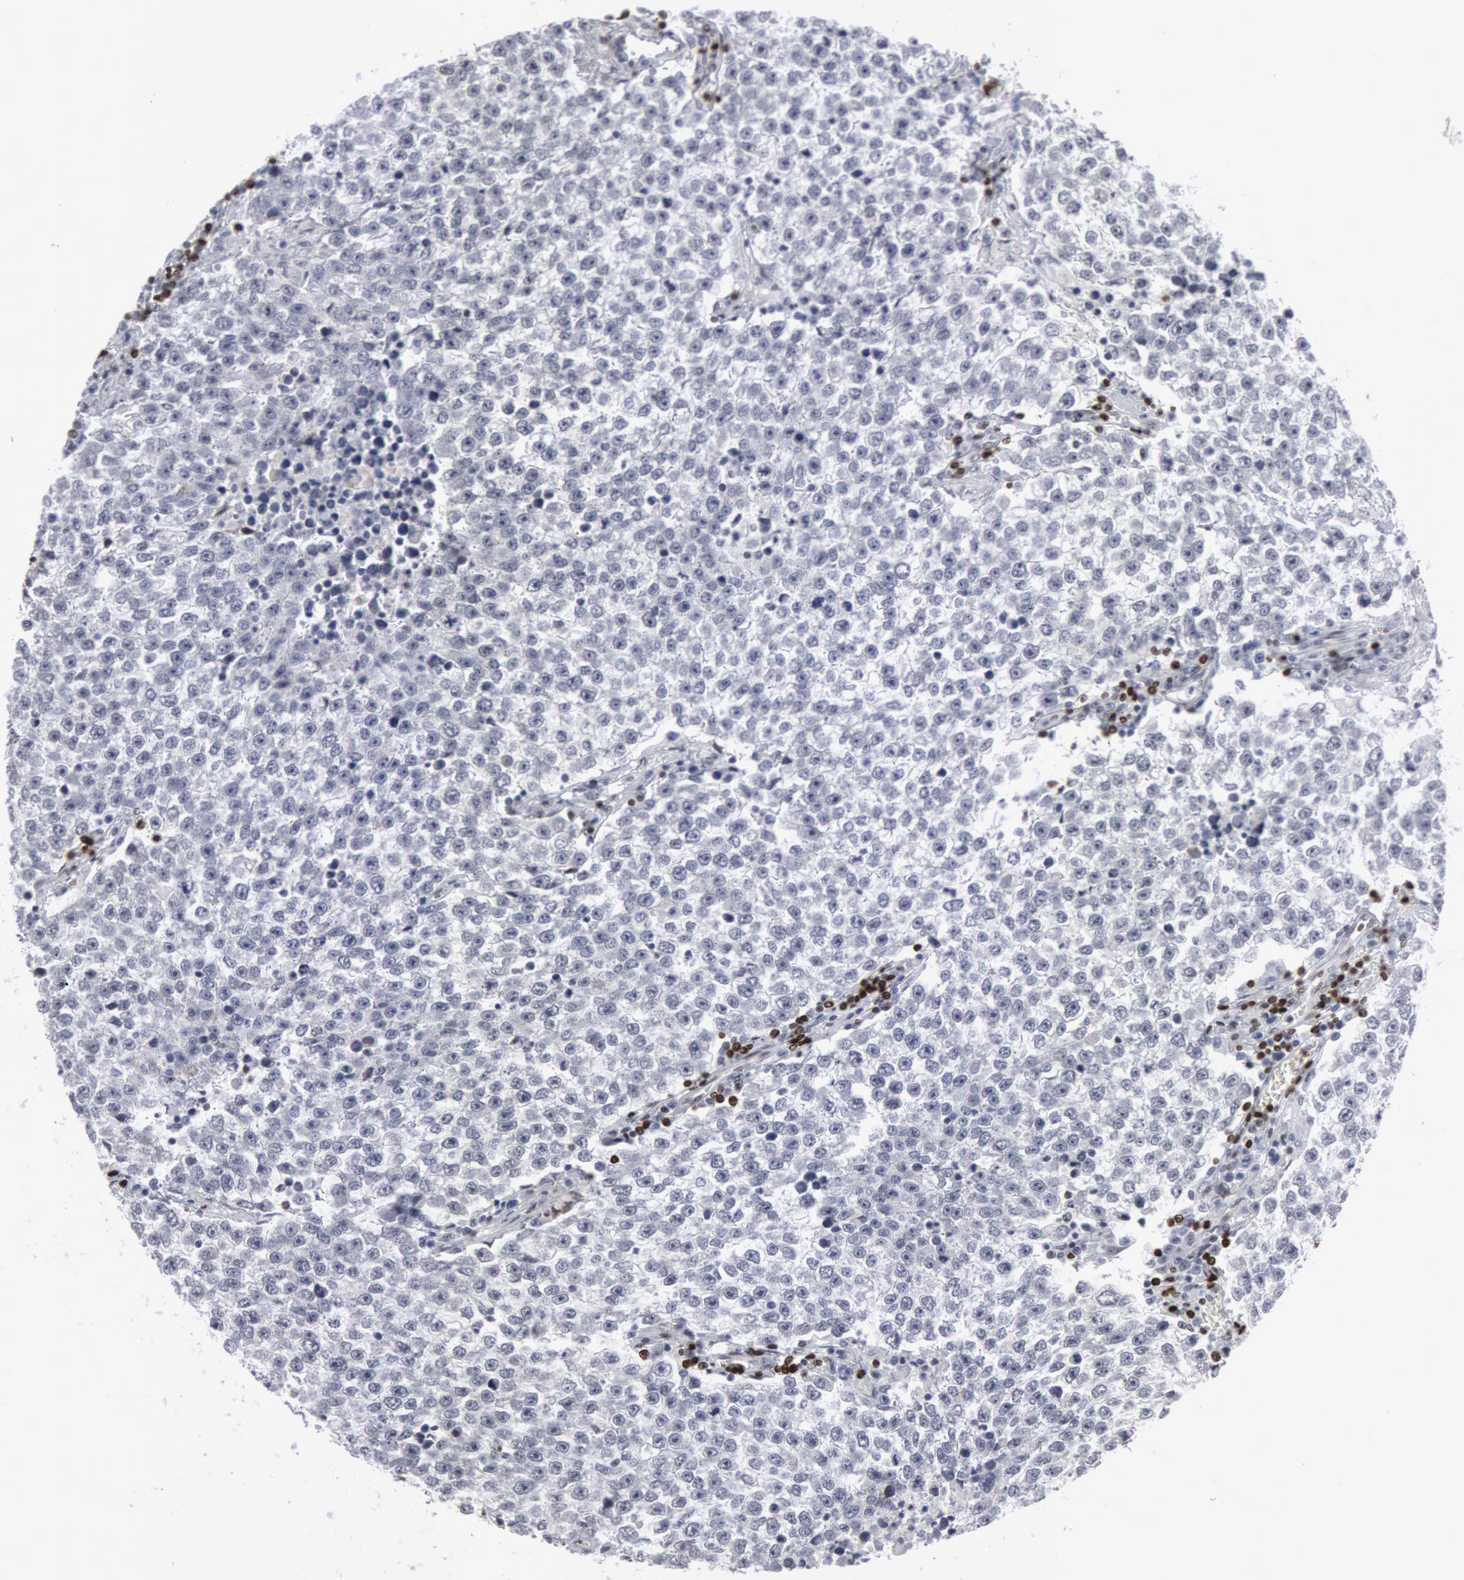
{"staining": {"intensity": "negative", "quantity": "none", "location": "none"}, "tissue": "testis cancer", "cell_type": "Tumor cells", "image_type": "cancer", "snomed": [{"axis": "morphology", "description": "Seminoma, NOS"}, {"axis": "topography", "description": "Testis"}], "caption": "Testis seminoma was stained to show a protein in brown. There is no significant positivity in tumor cells.", "gene": "MECP2", "patient": {"sex": "male", "age": 36}}